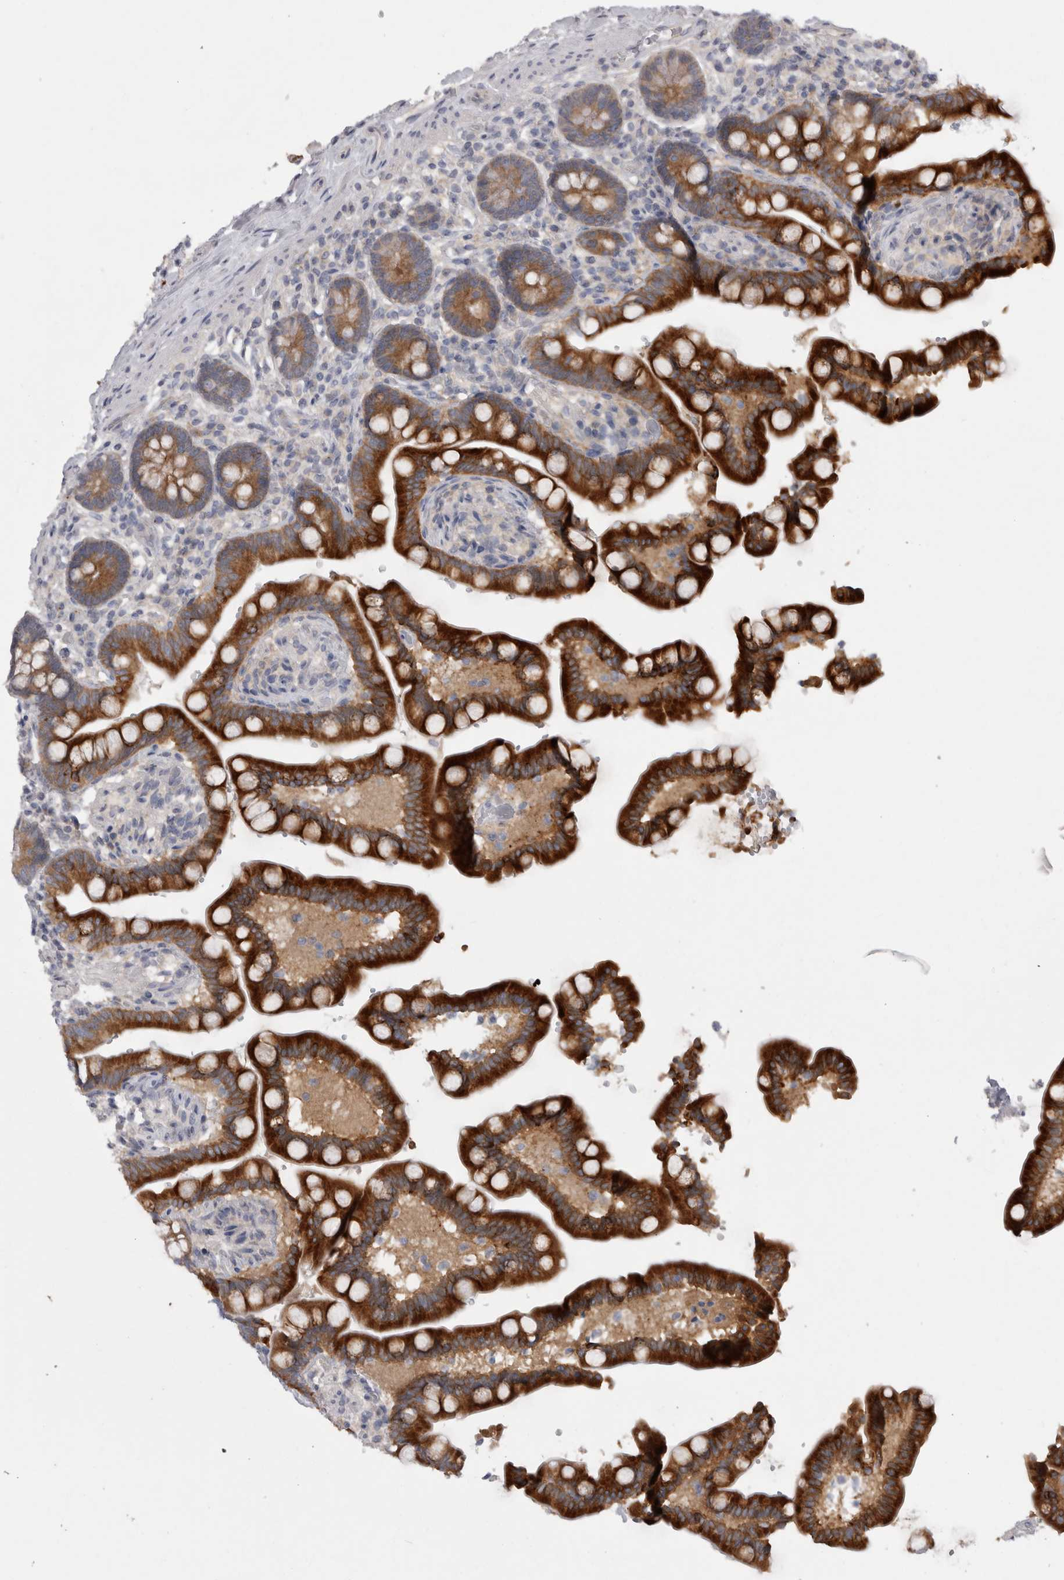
{"staining": {"intensity": "strong", "quantity": ">75%", "location": "cytoplasmic/membranous"}, "tissue": "colon", "cell_type": "Glandular cells", "image_type": "normal", "snomed": [{"axis": "morphology", "description": "Normal tissue, NOS"}, {"axis": "topography", "description": "Smooth muscle"}, {"axis": "topography", "description": "Colon"}], "caption": "Benign colon shows strong cytoplasmic/membranous positivity in about >75% of glandular cells.", "gene": "LRRC40", "patient": {"sex": "male", "age": 73}}